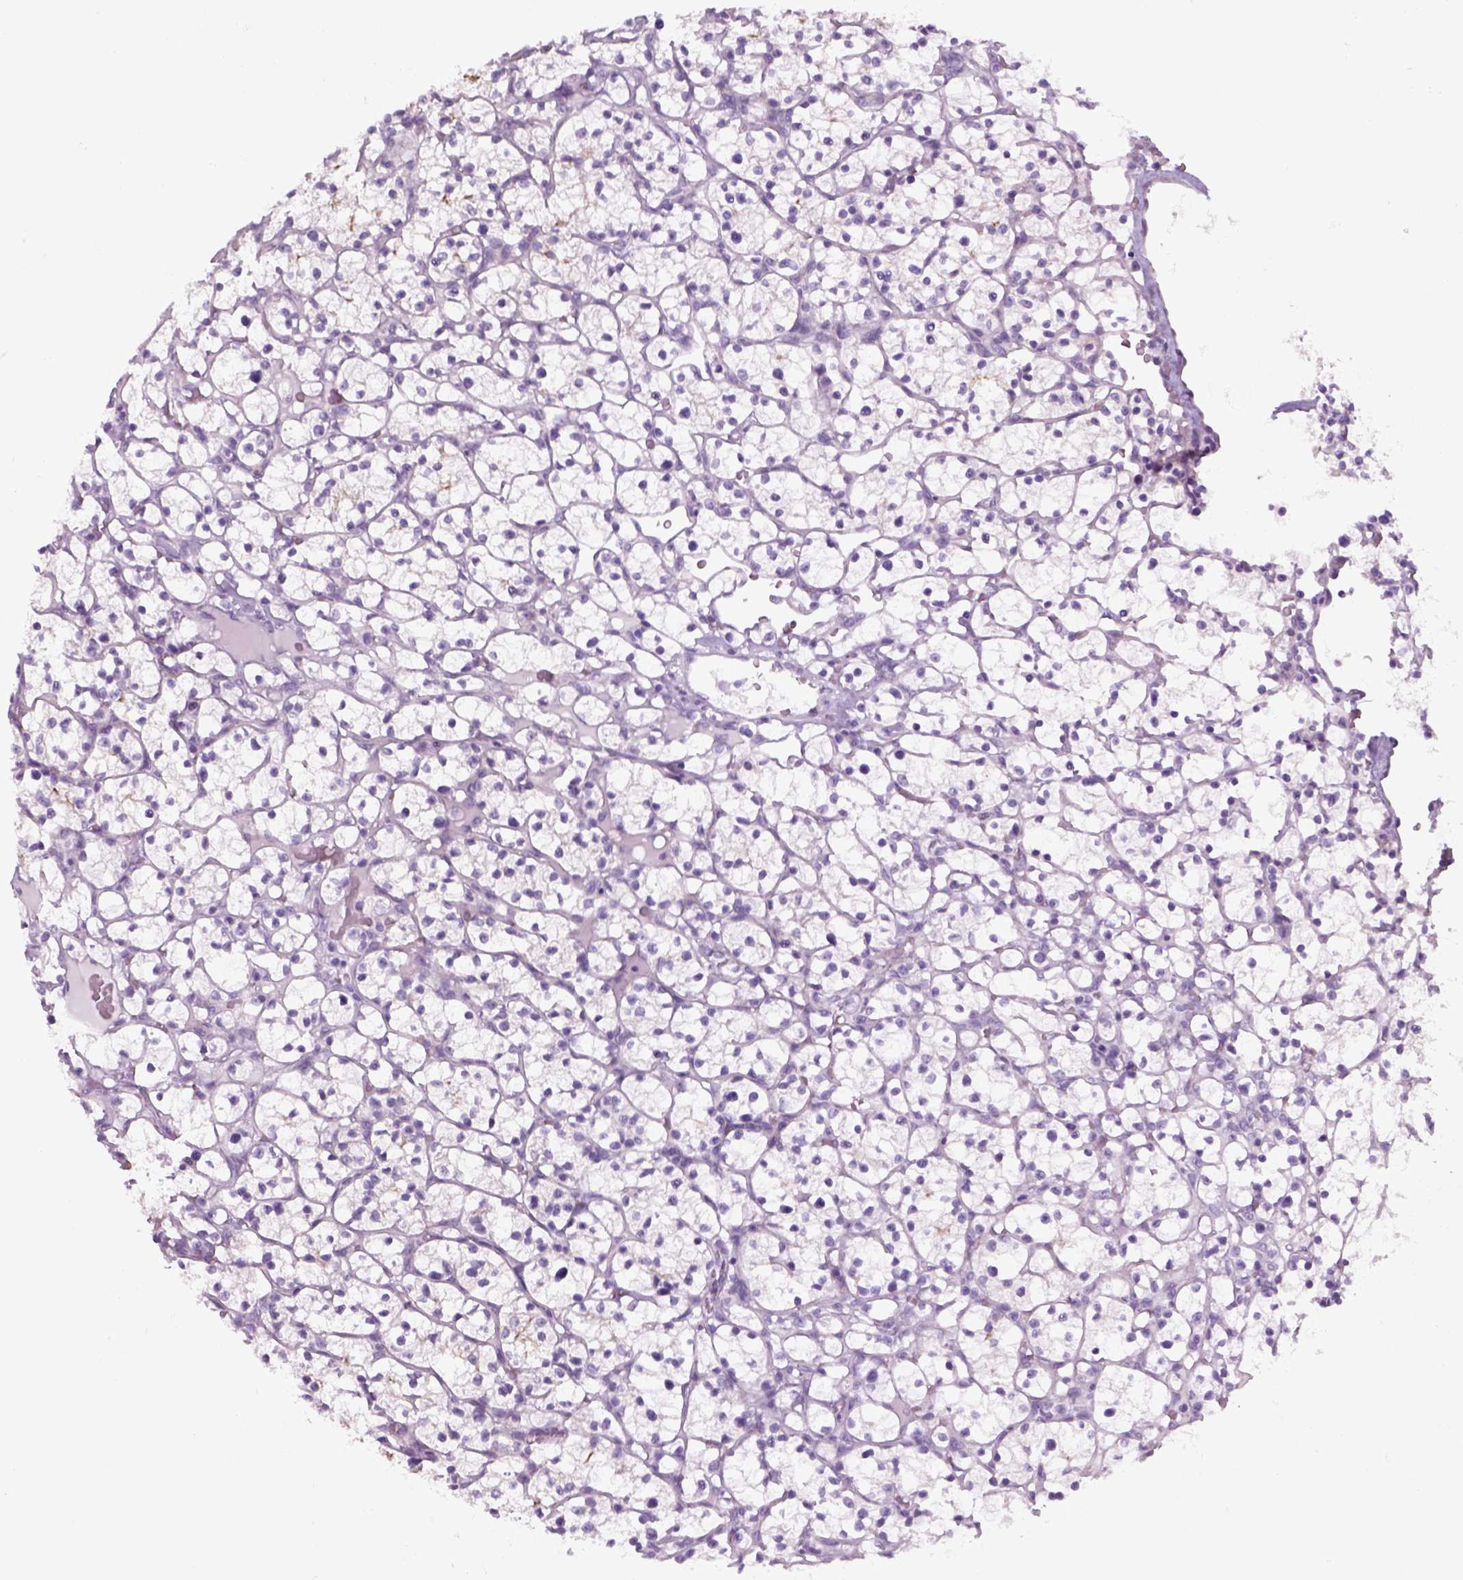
{"staining": {"intensity": "negative", "quantity": "none", "location": "none"}, "tissue": "renal cancer", "cell_type": "Tumor cells", "image_type": "cancer", "snomed": [{"axis": "morphology", "description": "Adenocarcinoma, NOS"}, {"axis": "topography", "description": "Kidney"}], "caption": "A micrograph of renal adenocarcinoma stained for a protein demonstrates no brown staining in tumor cells.", "gene": "SLC12A5", "patient": {"sex": "female", "age": 64}}